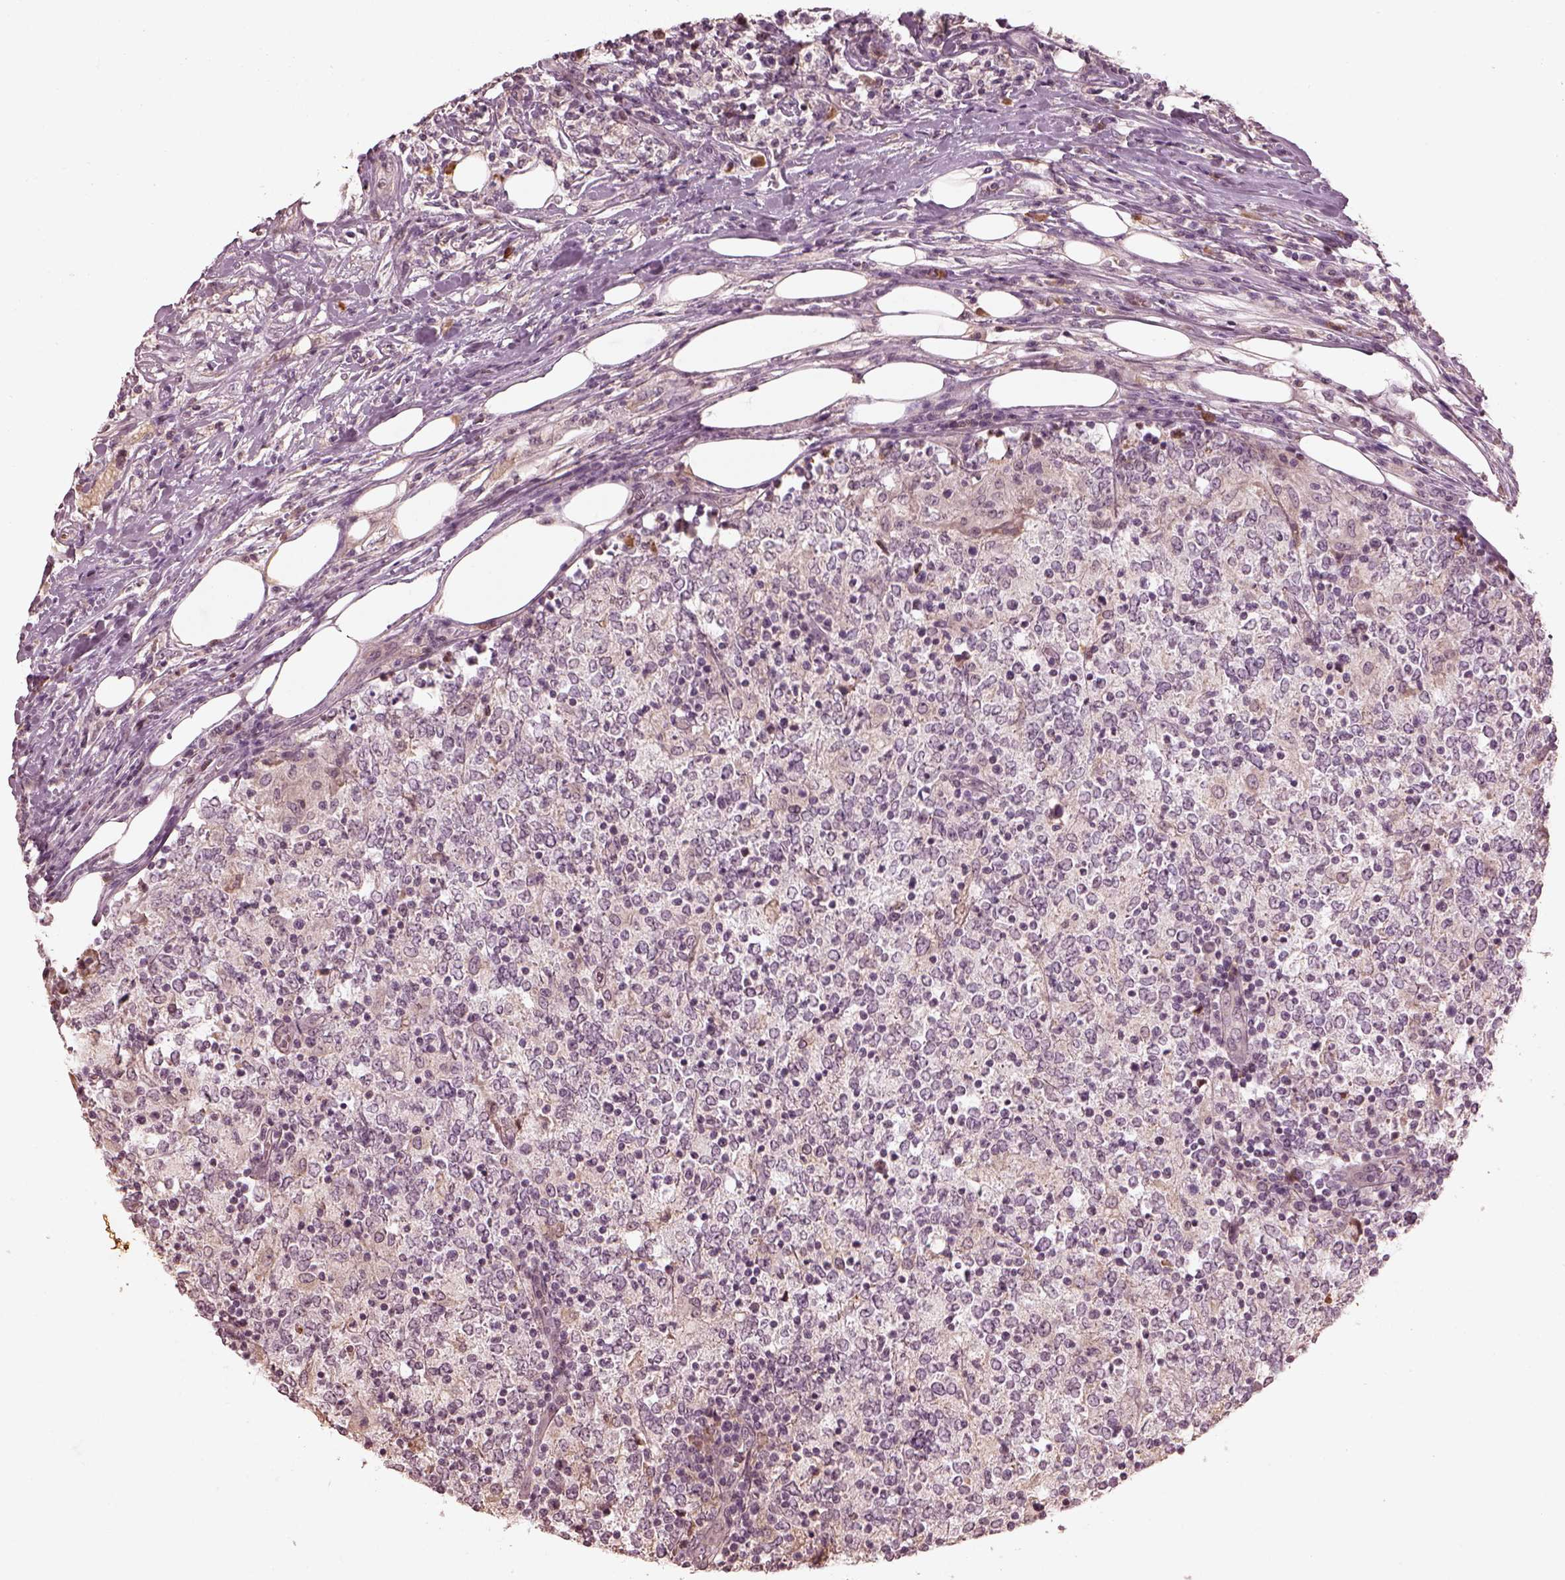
{"staining": {"intensity": "negative", "quantity": "none", "location": "none"}, "tissue": "lymphoma", "cell_type": "Tumor cells", "image_type": "cancer", "snomed": [{"axis": "morphology", "description": "Malignant lymphoma, non-Hodgkin's type, High grade"}, {"axis": "topography", "description": "Lymph node"}], "caption": "A high-resolution histopathology image shows immunohistochemistry (IHC) staining of high-grade malignant lymphoma, non-Hodgkin's type, which displays no significant positivity in tumor cells. (DAB immunohistochemistry (IHC) visualized using brightfield microscopy, high magnification).", "gene": "CALR3", "patient": {"sex": "female", "age": 84}}